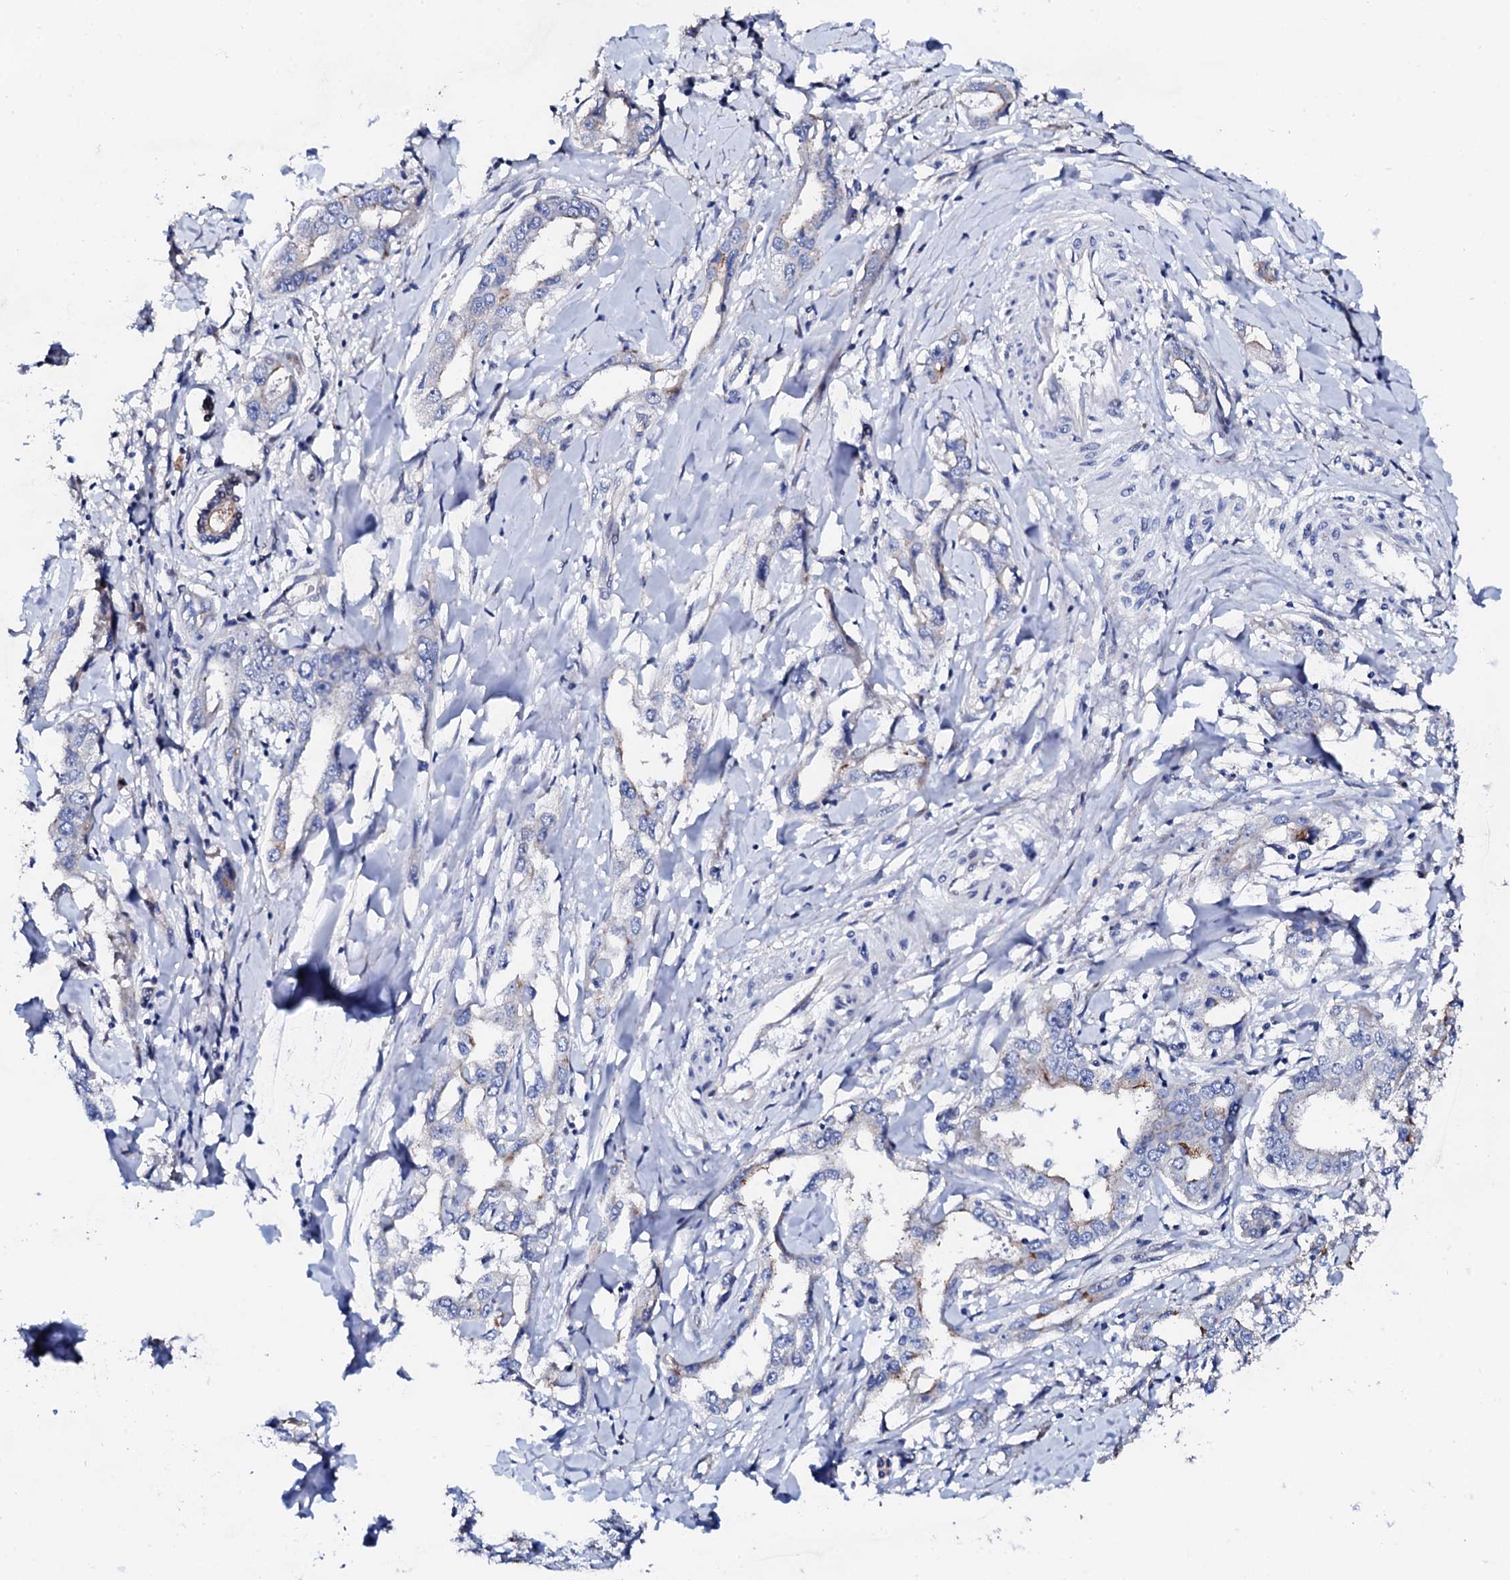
{"staining": {"intensity": "negative", "quantity": "none", "location": "none"}, "tissue": "liver cancer", "cell_type": "Tumor cells", "image_type": "cancer", "snomed": [{"axis": "morphology", "description": "Cholangiocarcinoma"}, {"axis": "topography", "description": "Liver"}], "caption": "A high-resolution histopathology image shows IHC staining of liver cholangiocarcinoma, which exhibits no significant positivity in tumor cells.", "gene": "TRDN", "patient": {"sex": "male", "age": 59}}